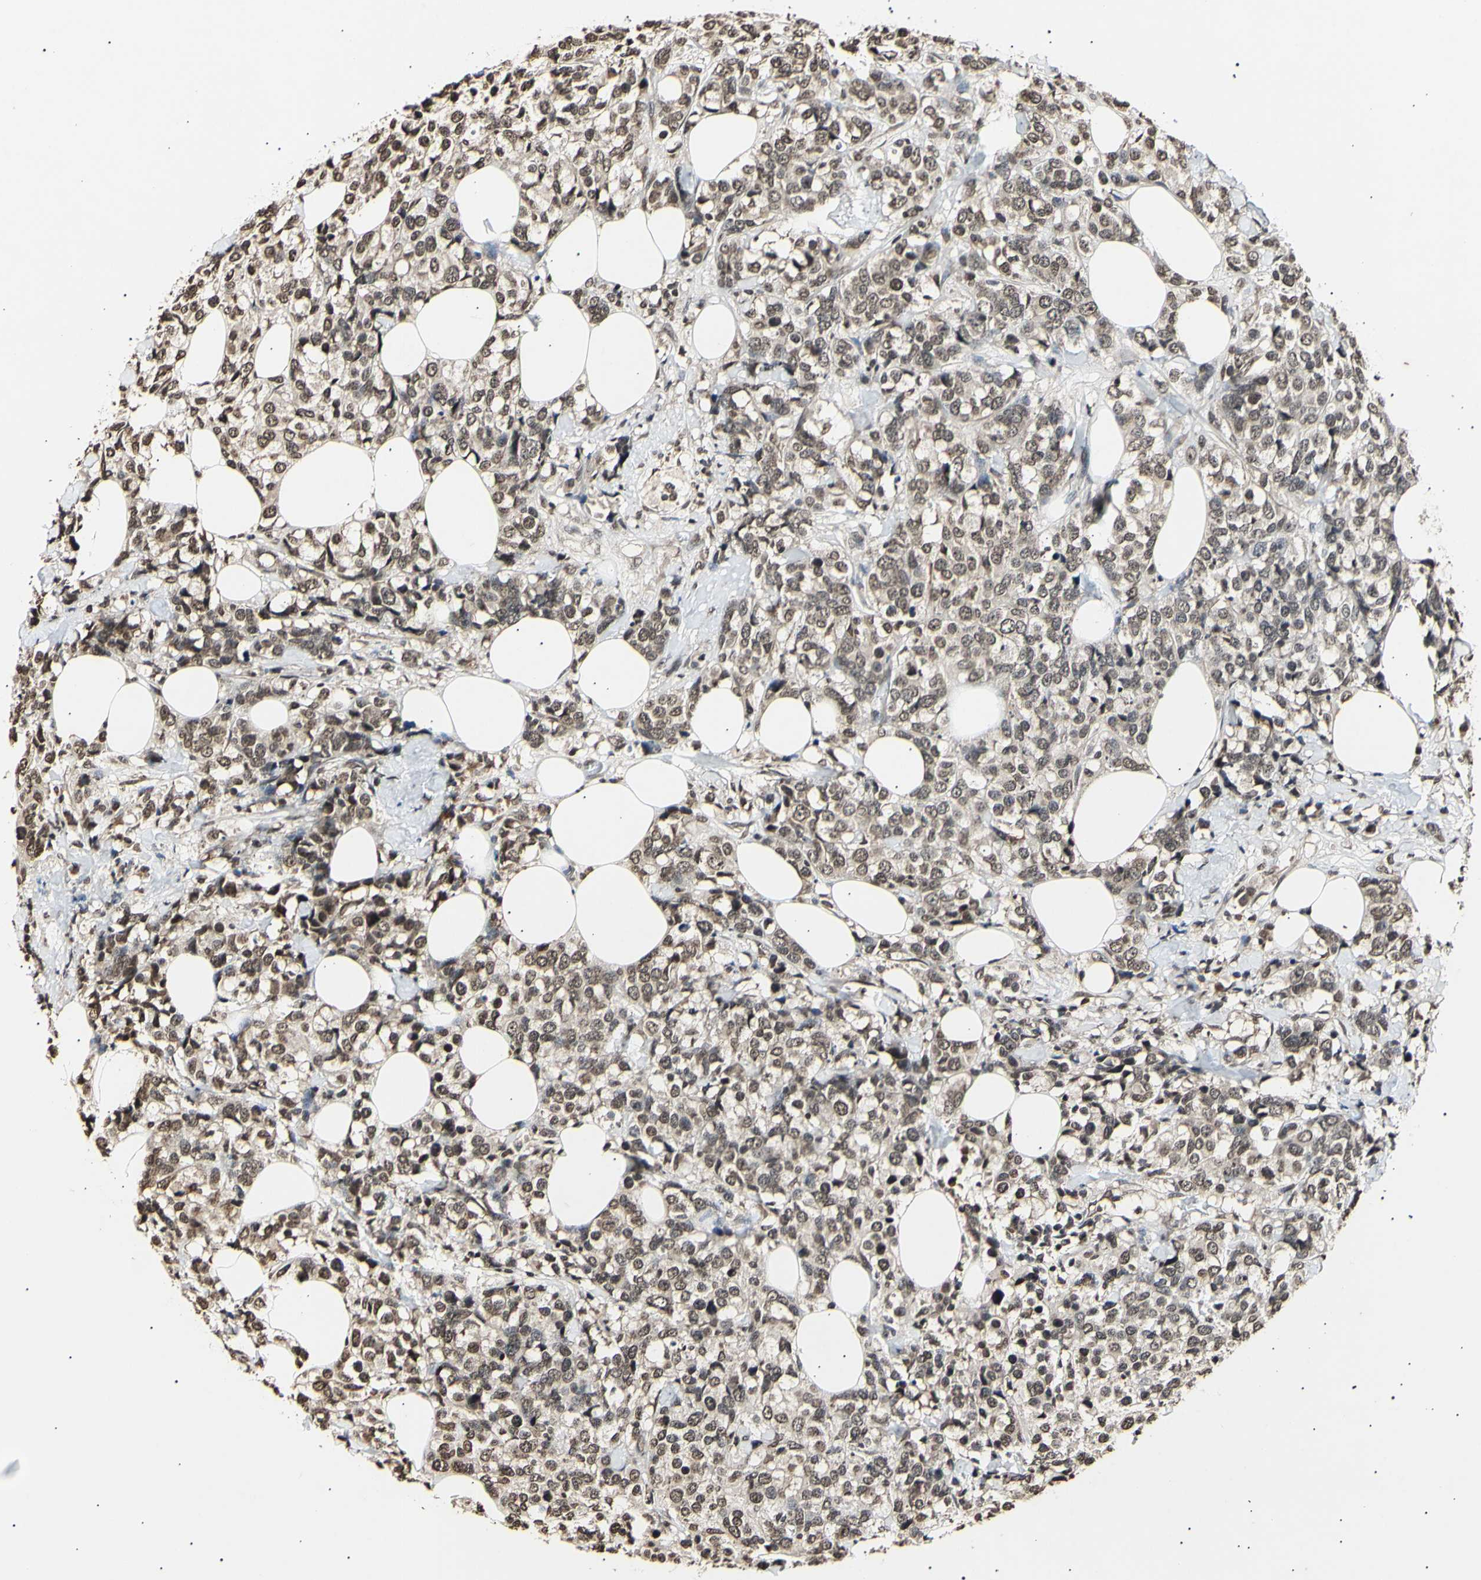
{"staining": {"intensity": "moderate", "quantity": ">75%", "location": "cytoplasmic/membranous,nuclear"}, "tissue": "breast cancer", "cell_type": "Tumor cells", "image_type": "cancer", "snomed": [{"axis": "morphology", "description": "Lobular carcinoma"}, {"axis": "topography", "description": "Breast"}], "caption": "Protein analysis of lobular carcinoma (breast) tissue exhibits moderate cytoplasmic/membranous and nuclear staining in approximately >75% of tumor cells.", "gene": "ANAPC7", "patient": {"sex": "female", "age": 59}}